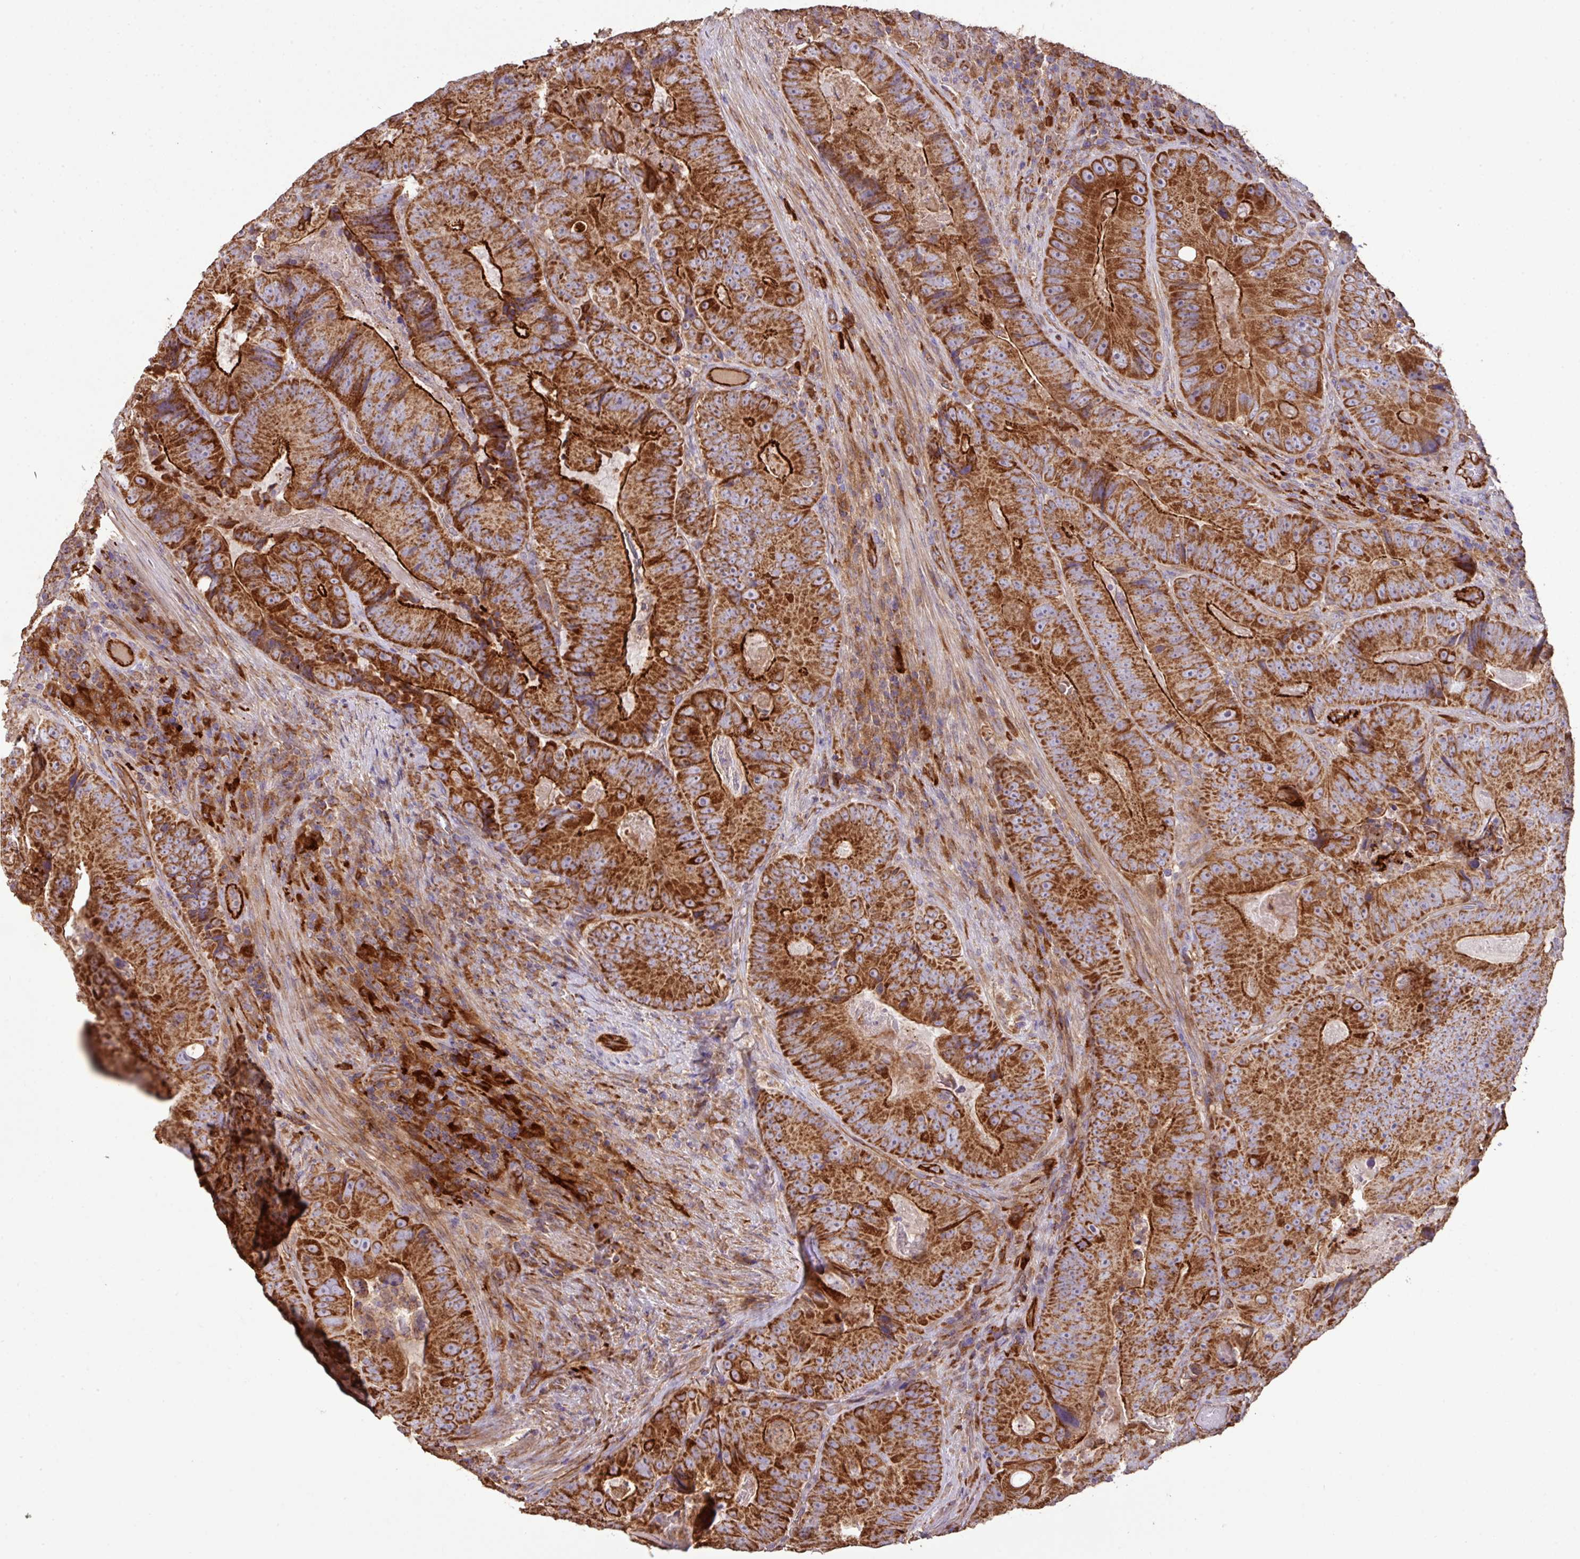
{"staining": {"intensity": "strong", "quantity": ">75%", "location": "cytoplasmic/membranous"}, "tissue": "colorectal cancer", "cell_type": "Tumor cells", "image_type": "cancer", "snomed": [{"axis": "morphology", "description": "Adenocarcinoma, NOS"}, {"axis": "topography", "description": "Colon"}], "caption": "Human colorectal adenocarcinoma stained with a protein marker reveals strong staining in tumor cells.", "gene": "LRRC53", "patient": {"sex": "female", "age": 86}}